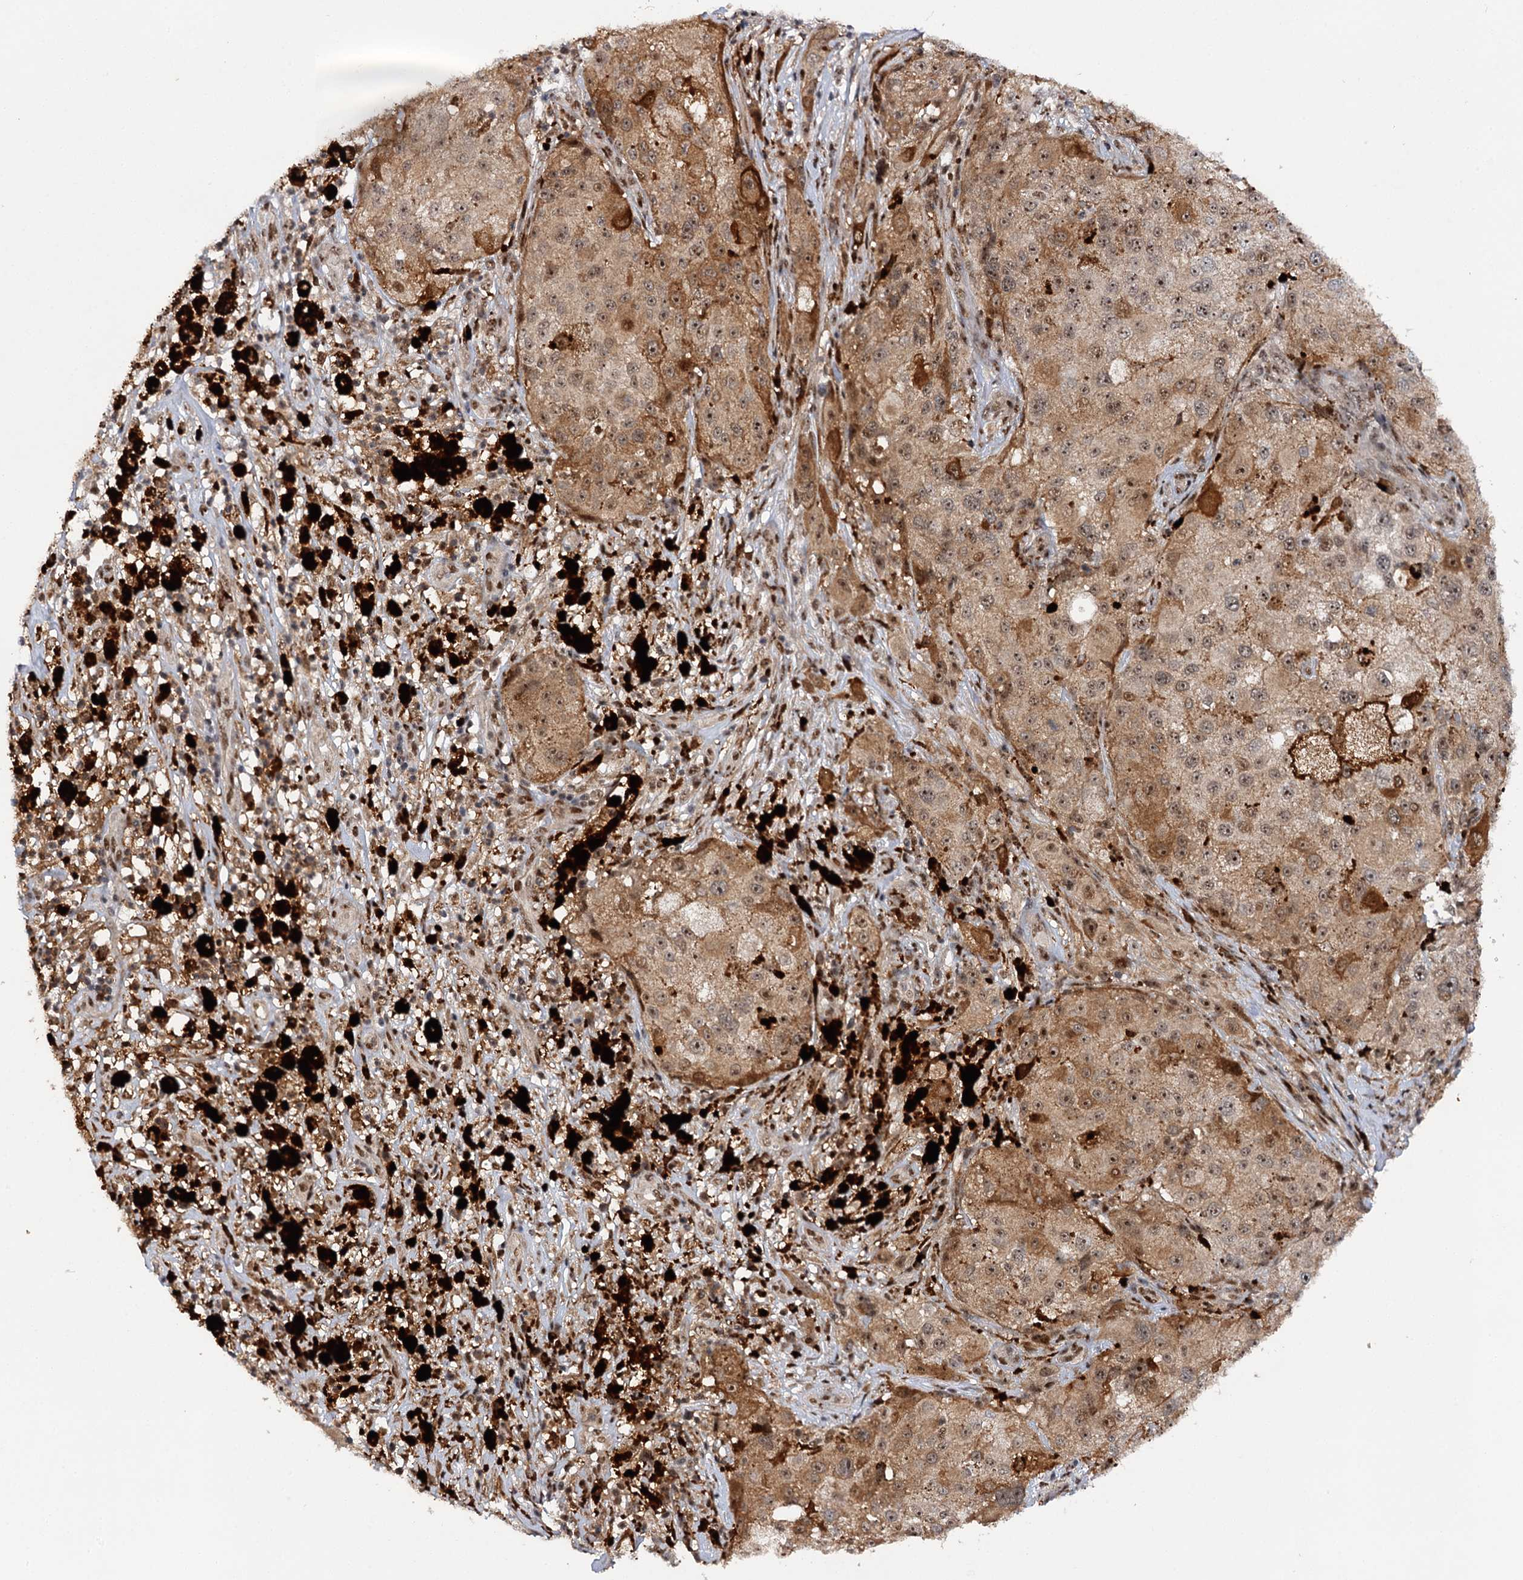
{"staining": {"intensity": "moderate", "quantity": ">75%", "location": "cytoplasmic/membranous,nuclear"}, "tissue": "melanoma", "cell_type": "Tumor cells", "image_type": "cancer", "snomed": [{"axis": "morphology", "description": "Necrosis, NOS"}, {"axis": "morphology", "description": "Malignant melanoma, NOS"}, {"axis": "topography", "description": "Skin"}], "caption": "Malignant melanoma stained with a brown dye displays moderate cytoplasmic/membranous and nuclear positive staining in about >75% of tumor cells.", "gene": "BUD13", "patient": {"sex": "female", "age": 87}}